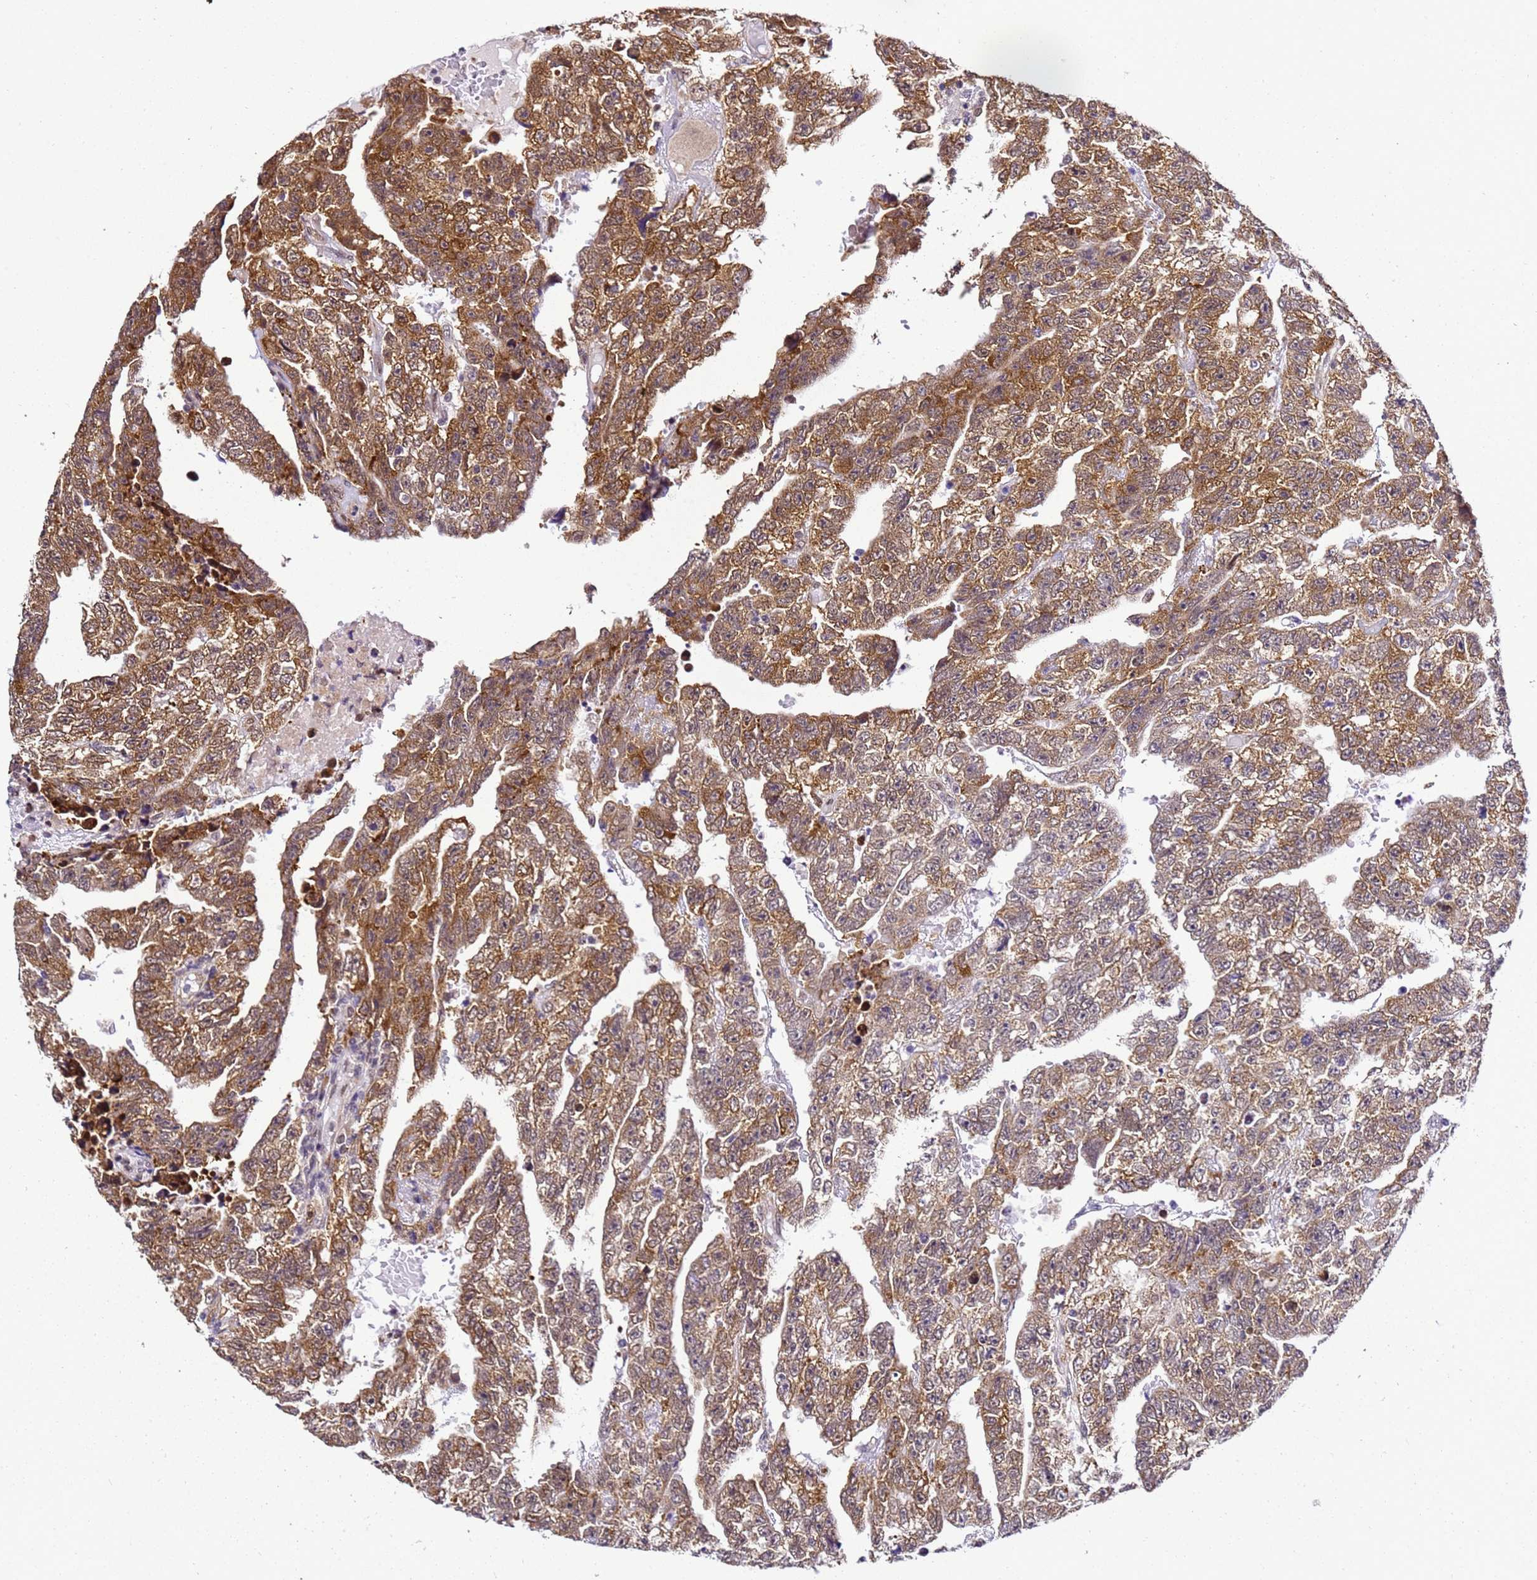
{"staining": {"intensity": "moderate", "quantity": ">75%", "location": "cytoplasmic/membranous"}, "tissue": "testis cancer", "cell_type": "Tumor cells", "image_type": "cancer", "snomed": [{"axis": "morphology", "description": "Carcinoma, Embryonal, NOS"}, {"axis": "topography", "description": "Testis"}], "caption": "An immunohistochemistry micrograph of neoplastic tissue is shown. Protein staining in brown highlights moderate cytoplasmic/membranous positivity in testis cancer (embryonal carcinoma) within tumor cells.", "gene": "SMN1", "patient": {"sex": "male", "age": 25}}